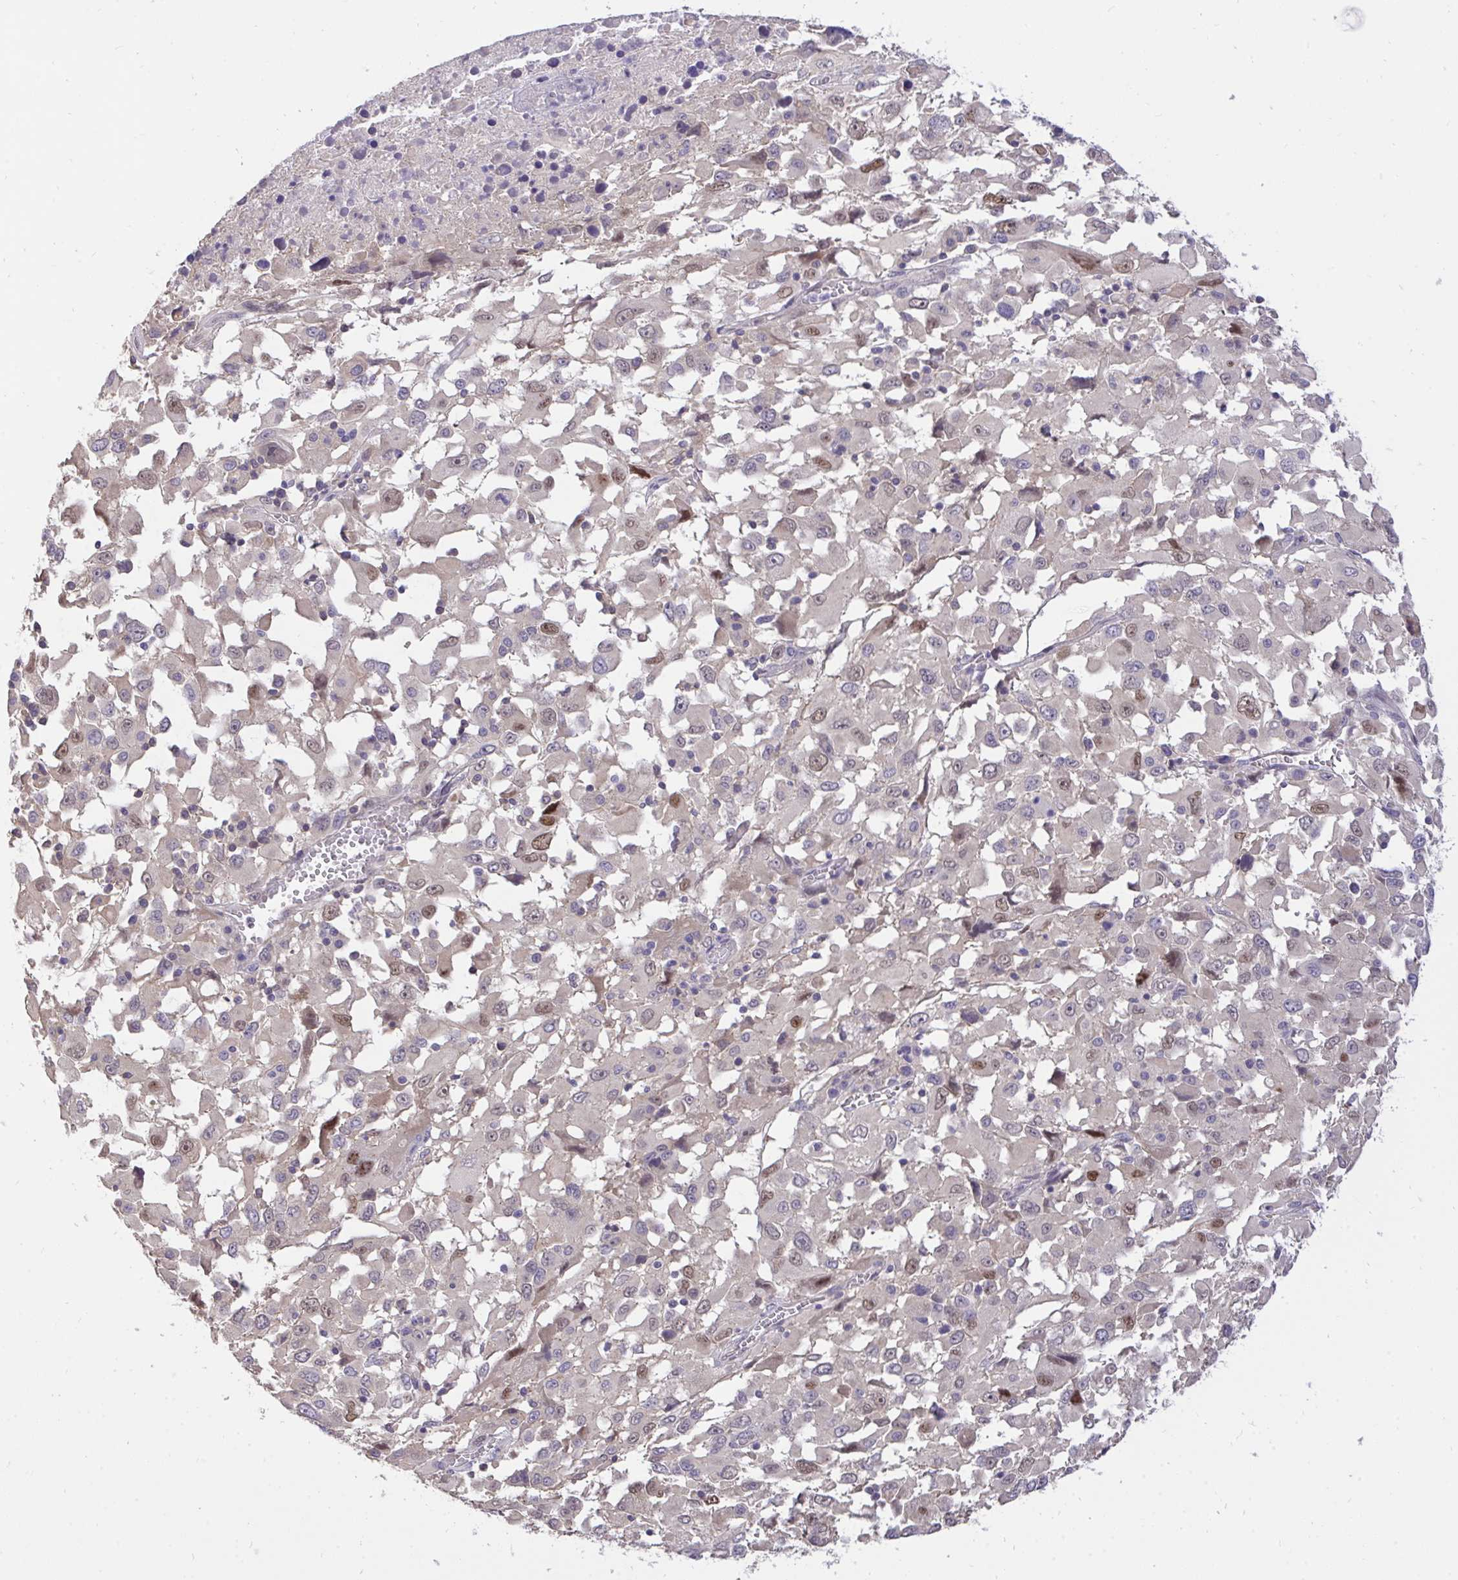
{"staining": {"intensity": "moderate", "quantity": "<25%", "location": "nuclear"}, "tissue": "melanoma", "cell_type": "Tumor cells", "image_type": "cancer", "snomed": [{"axis": "morphology", "description": "Malignant melanoma, Metastatic site"}, {"axis": "topography", "description": "Soft tissue"}], "caption": "This photomicrograph displays melanoma stained with immunohistochemistry (IHC) to label a protein in brown. The nuclear of tumor cells show moderate positivity for the protein. Nuclei are counter-stained blue.", "gene": "C19orf54", "patient": {"sex": "male", "age": 50}}